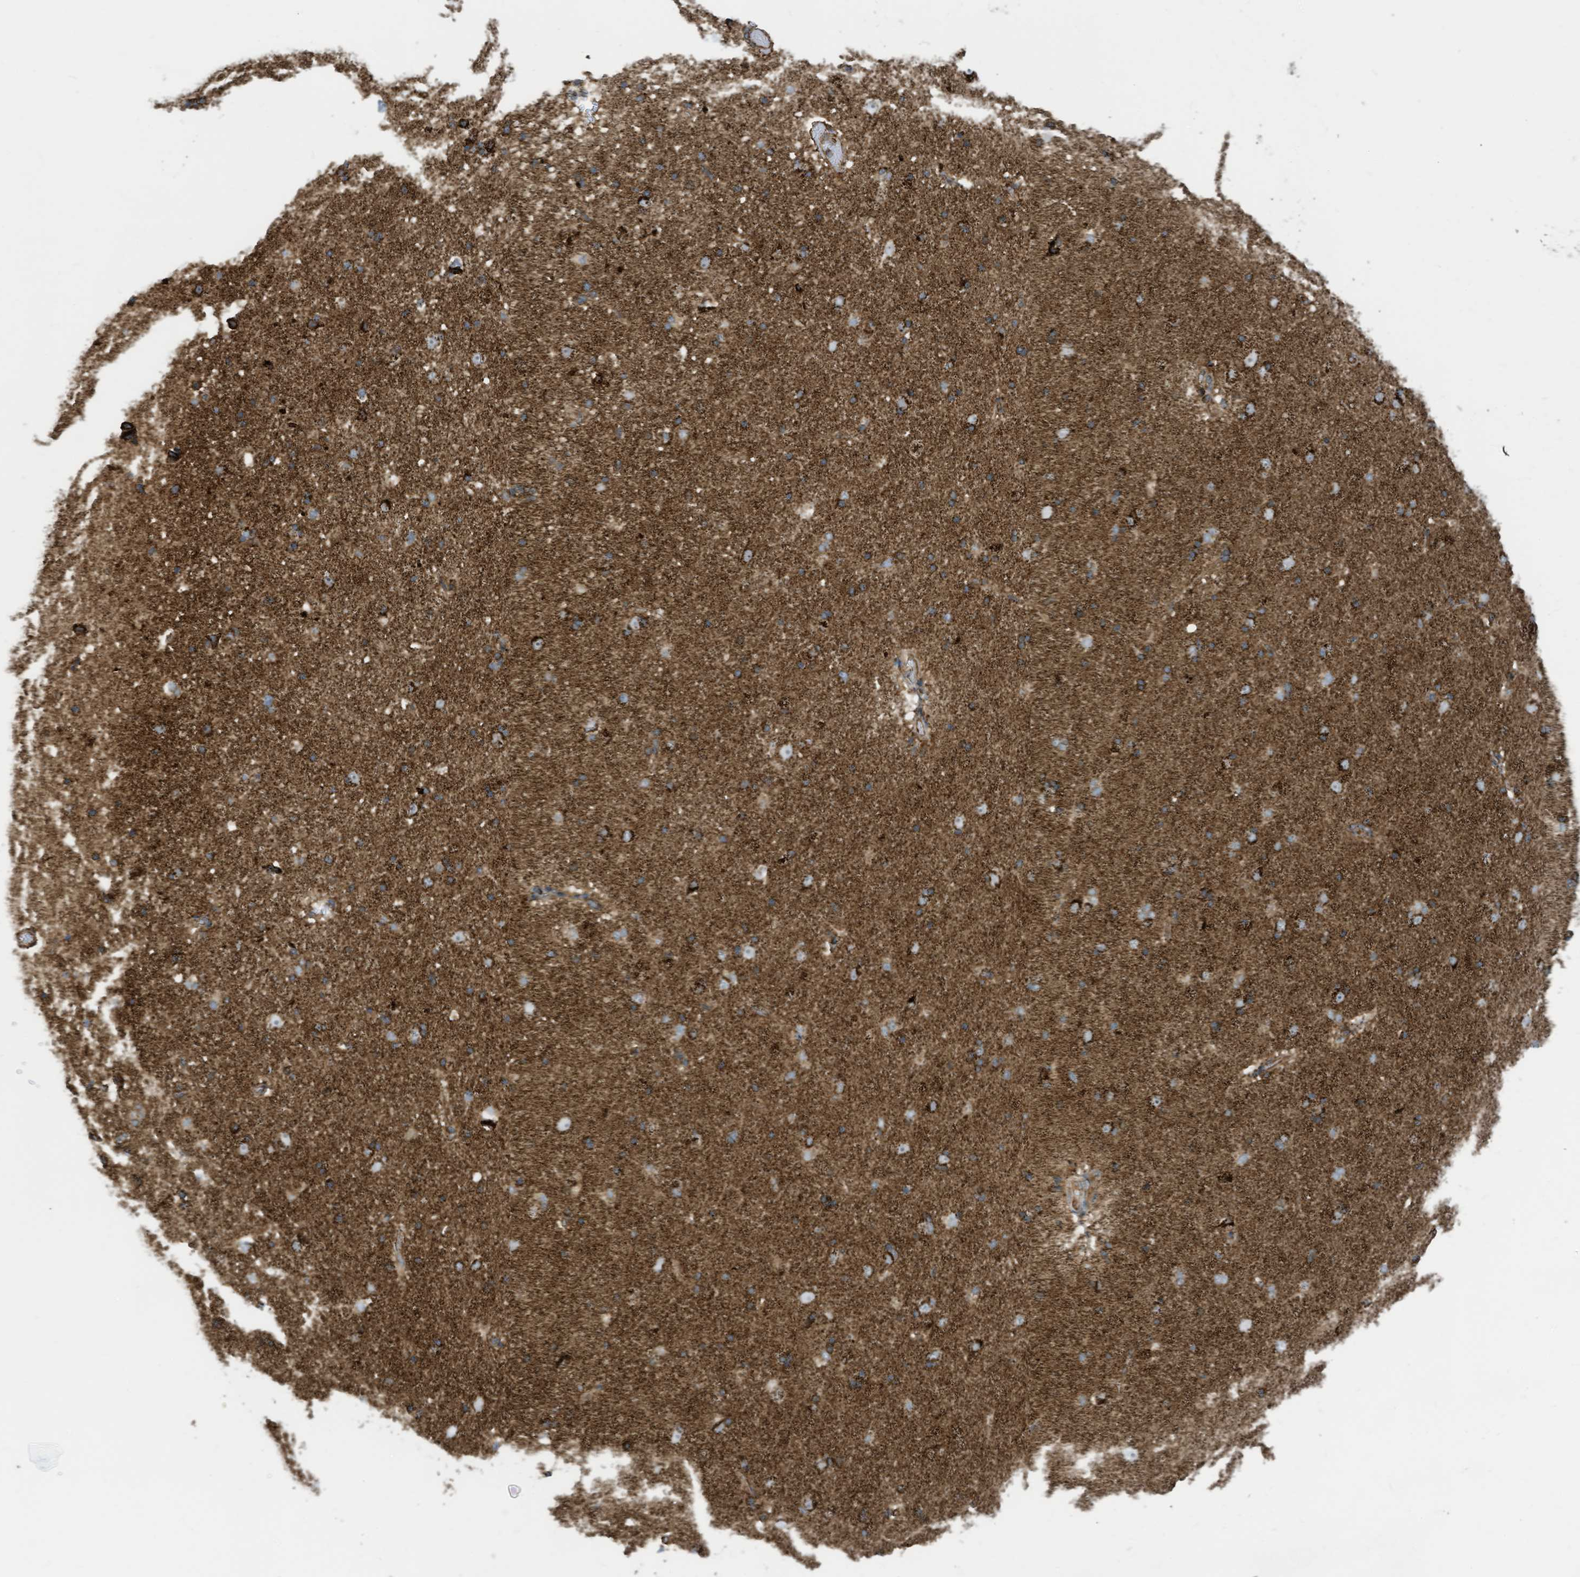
{"staining": {"intensity": "moderate", "quantity": ">75%", "location": "cytoplasmic/membranous"}, "tissue": "cerebral cortex", "cell_type": "Endothelial cells", "image_type": "normal", "snomed": [{"axis": "morphology", "description": "Normal tissue, NOS"}, {"axis": "topography", "description": "Cerebral cortex"}], "caption": "Immunohistochemistry of normal human cerebral cortex displays medium levels of moderate cytoplasmic/membranous expression in about >75% of endothelial cells. (DAB (3,3'-diaminobenzidine) IHC, brown staining for protein, blue staining for nuclei).", "gene": "COX10", "patient": {"sex": "male", "age": 34}}